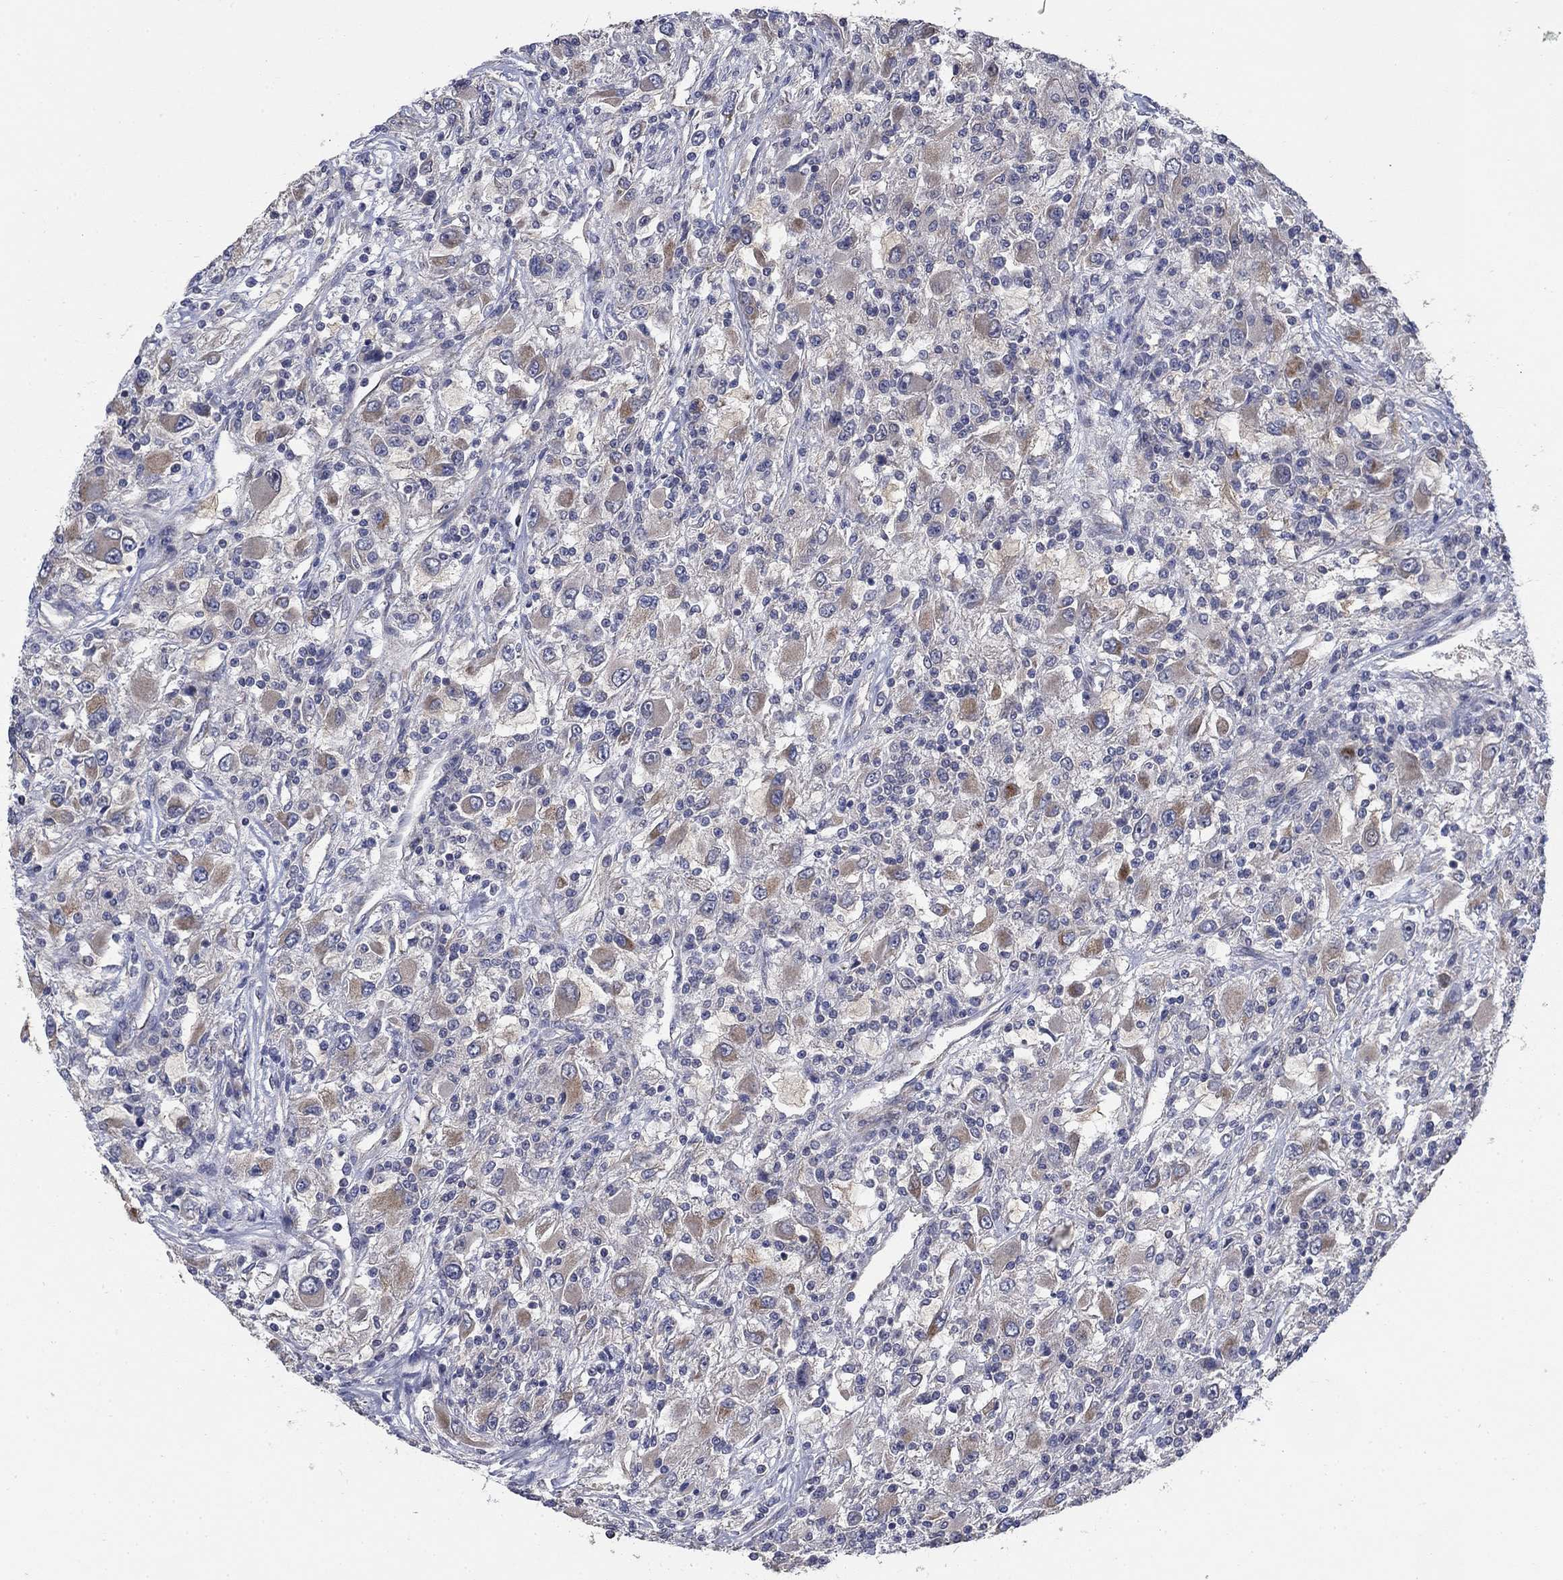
{"staining": {"intensity": "weak", "quantity": "<25%", "location": "cytoplasmic/membranous"}, "tissue": "renal cancer", "cell_type": "Tumor cells", "image_type": "cancer", "snomed": [{"axis": "morphology", "description": "Adenocarcinoma, NOS"}, {"axis": "topography", "description": "Kidney"}], "caption": "Human renal cancer stained for a protein using IHC displays no staining in tumor cells.", "gene": "NME7", "patient": {"sex": "female", "age": 67}}